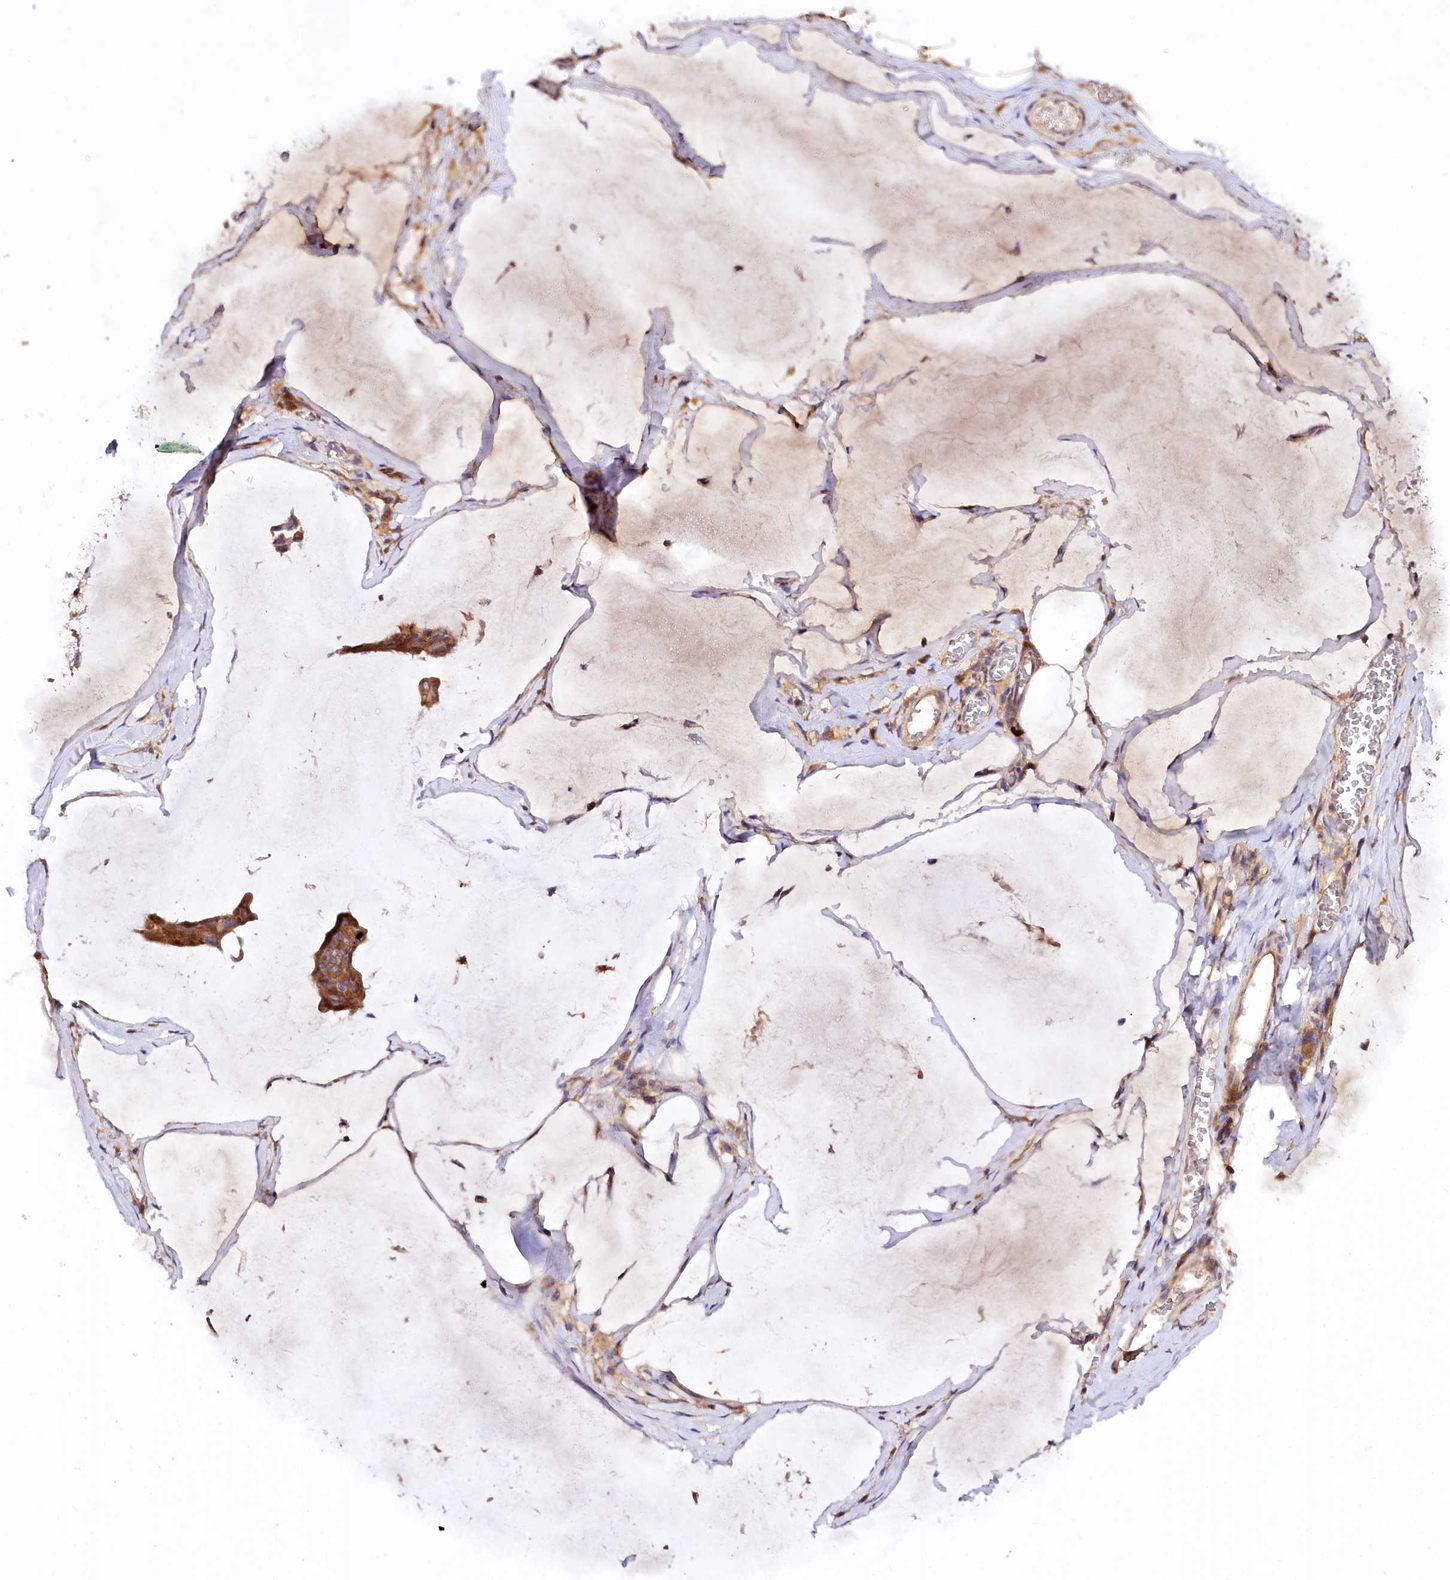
{"staining": {"intensity": "moderate", "quantity": ">75%", "location": "cytoplasmic/membranous"}, "tissue": "ovarian cancer", "cell_type": "Tumor cells", "image_type": "cancer", "snomed": [{"axis": "morphology", "description": "Cystadenocarcinoma, mucinous, NOS"}, {"axis": "topography", "description": "Ovary"}], "caption": "Ovarian cancer (mucinous cystadenocarcinoma) stained with a brown dye displays moderate cytoplasmic/membranous positive staining in approximately >75% of tumor cells.", "gene": "DMXL2", "patient": {"sex": "female", "age": 73}}